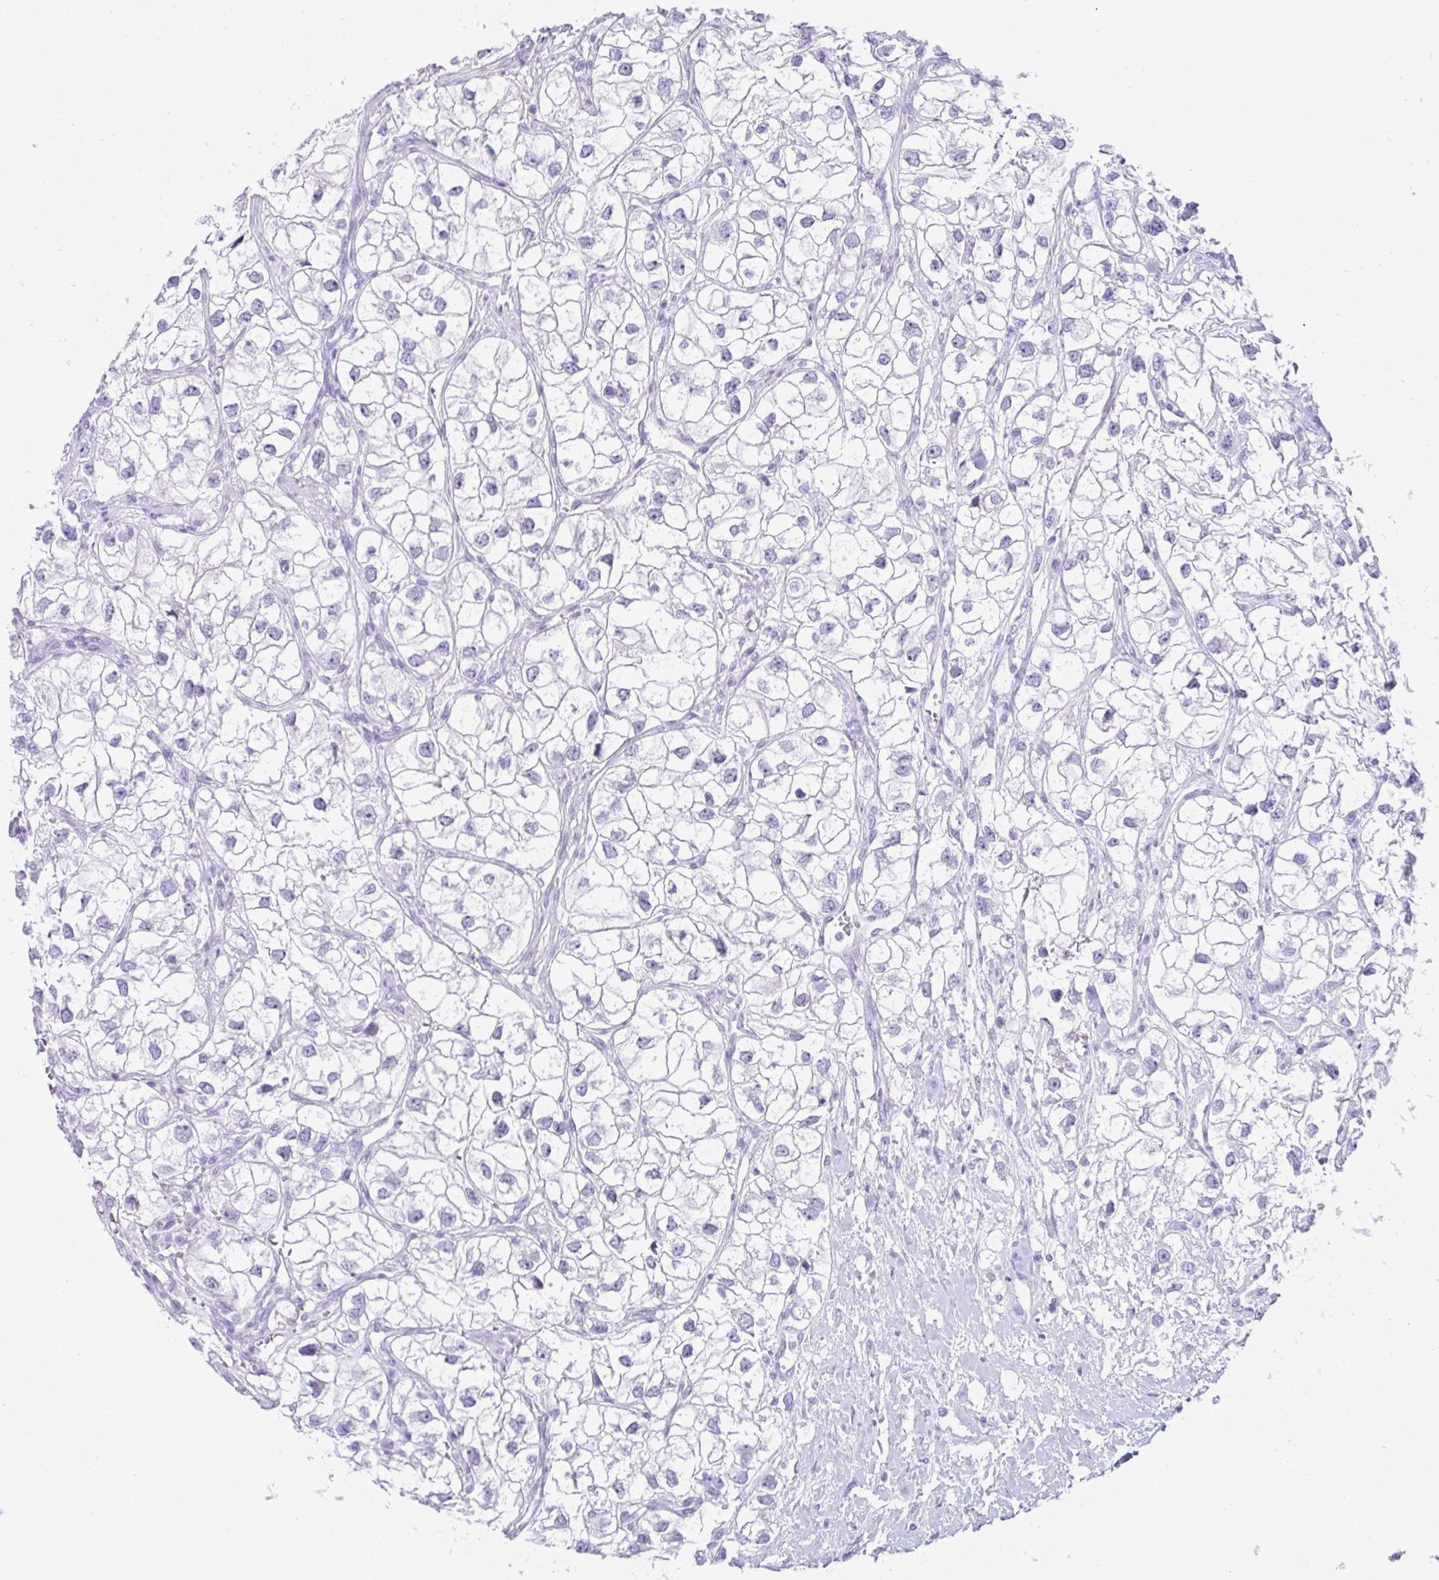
{"staining": {"intensity": "negative", "quantity": "none", "location": "none"}, "tissue": "renal cancer", "cell_type": "Tumor cells", "image_type": "cancer", "snomed": [{"axis": "morphology", "description": "Adenocarcinoma, NOS"}, {"axis": "topography", "description": "Kidney"}], "caption": "Immunohistochemistry histopathology image of renal adenocarcinoma stained for a protein (brown), which displays no staining in tumor cells.", "gene": "RNF183", "patient": {"sex": "male", "age": 59}}